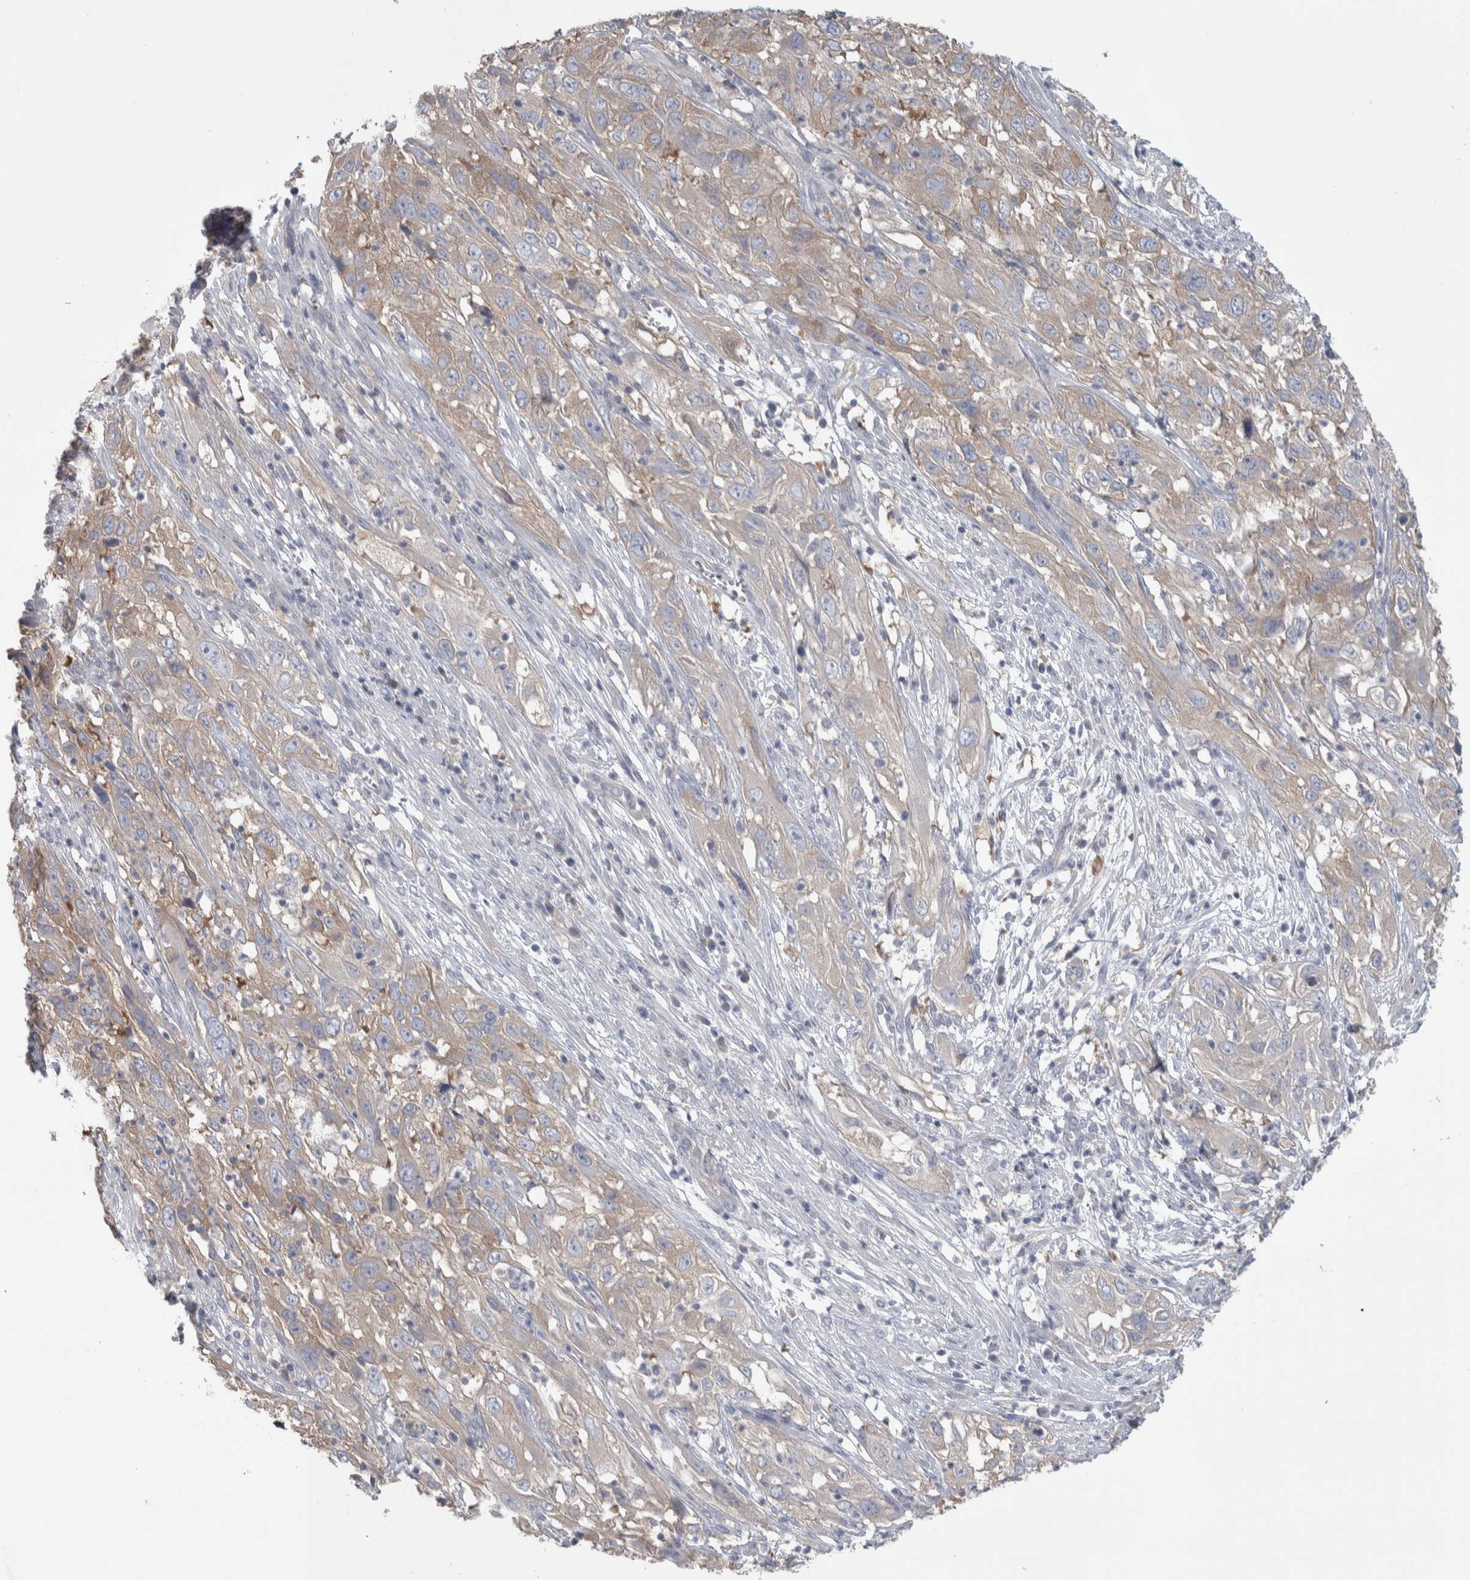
{"staining": {"intensity": "weak", "quantity": ">75%", "location": "cytoplasmic/membranous"}, "tissue": "cervical cancer", "cell_type": "Tumor cells", "image_type": "cancer", "snomed": [{"axis": "morphology", "description": "Squamous cell carcinoma, NOS"}, {"axis": "topography", "description": "Cervix"}], "caption": "Immunohistochemistry photomicrograph of neoplastic tissue: human squamous cell carcinoma (cervical) stained using immunohistochemistry (IHC) exhibits low levels of weak protein expression localized specifically in the cytoplasmic/membranous of tumor cells, appearing as a cytoplasmic/membranous brown color.", "gene": "GPHN", "patient": {"sex": "female", "age": 32}}